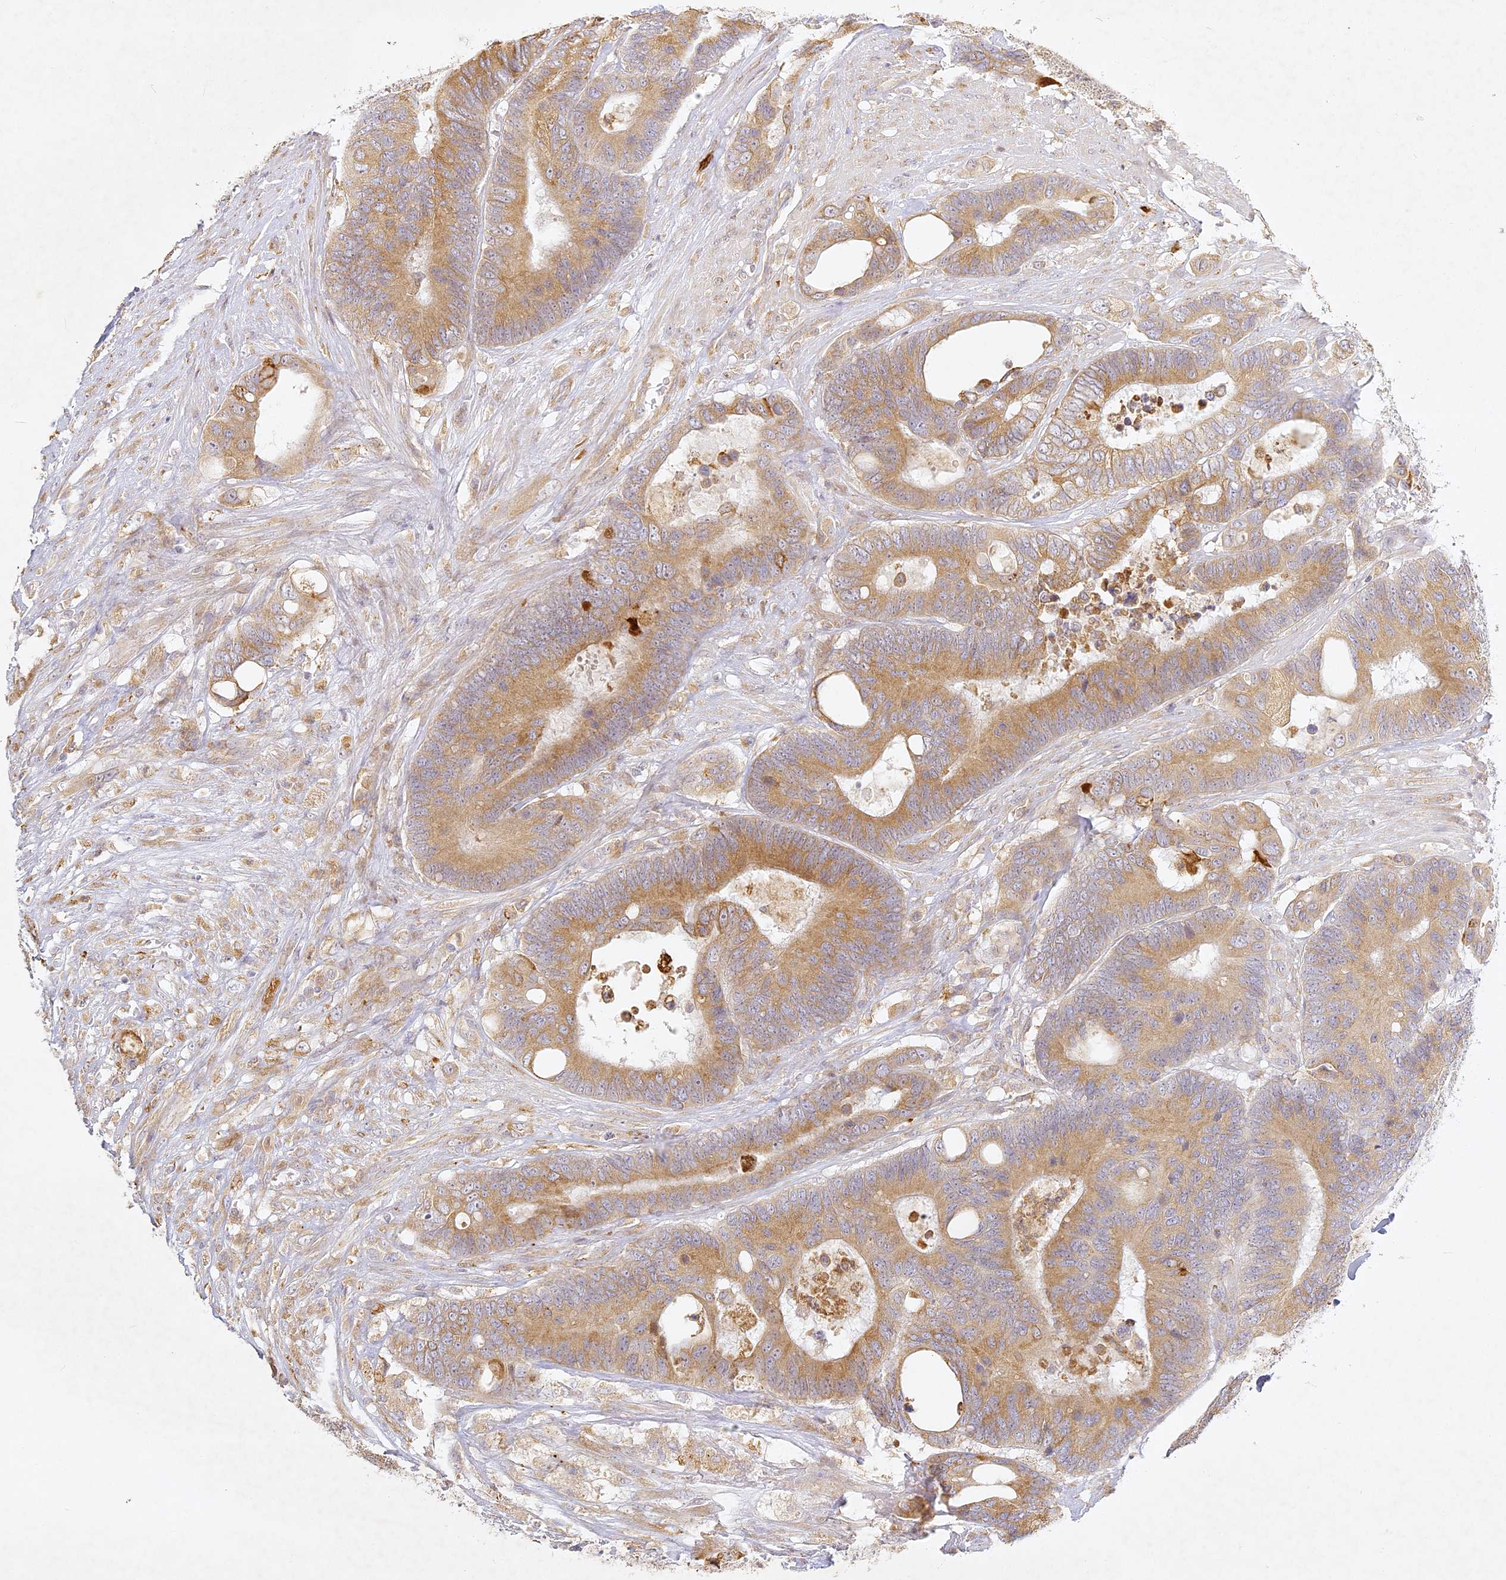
{"staining": {"intensity": "moderate", "quantity": ">75%", "location": "cytoplasmic/membranous"}, "tissue": "colorectal cancer", "cell_type": "Tumor cells", "image_type": "cancer", "snomed": [{"axis": "morphology", "description": "Adenocarcinoma, NOS"}, {"axis": "topography", "description": "Rectum"}], "caption": "The micrograph exhibits immunohistochemical staining of colorectal cancer. There is moderate cytoplasmic/membranous staining is identified in about >75% of tumor cells.", "gene": "SLC30A5", "patient": {"sex": "male", "age": 55}}